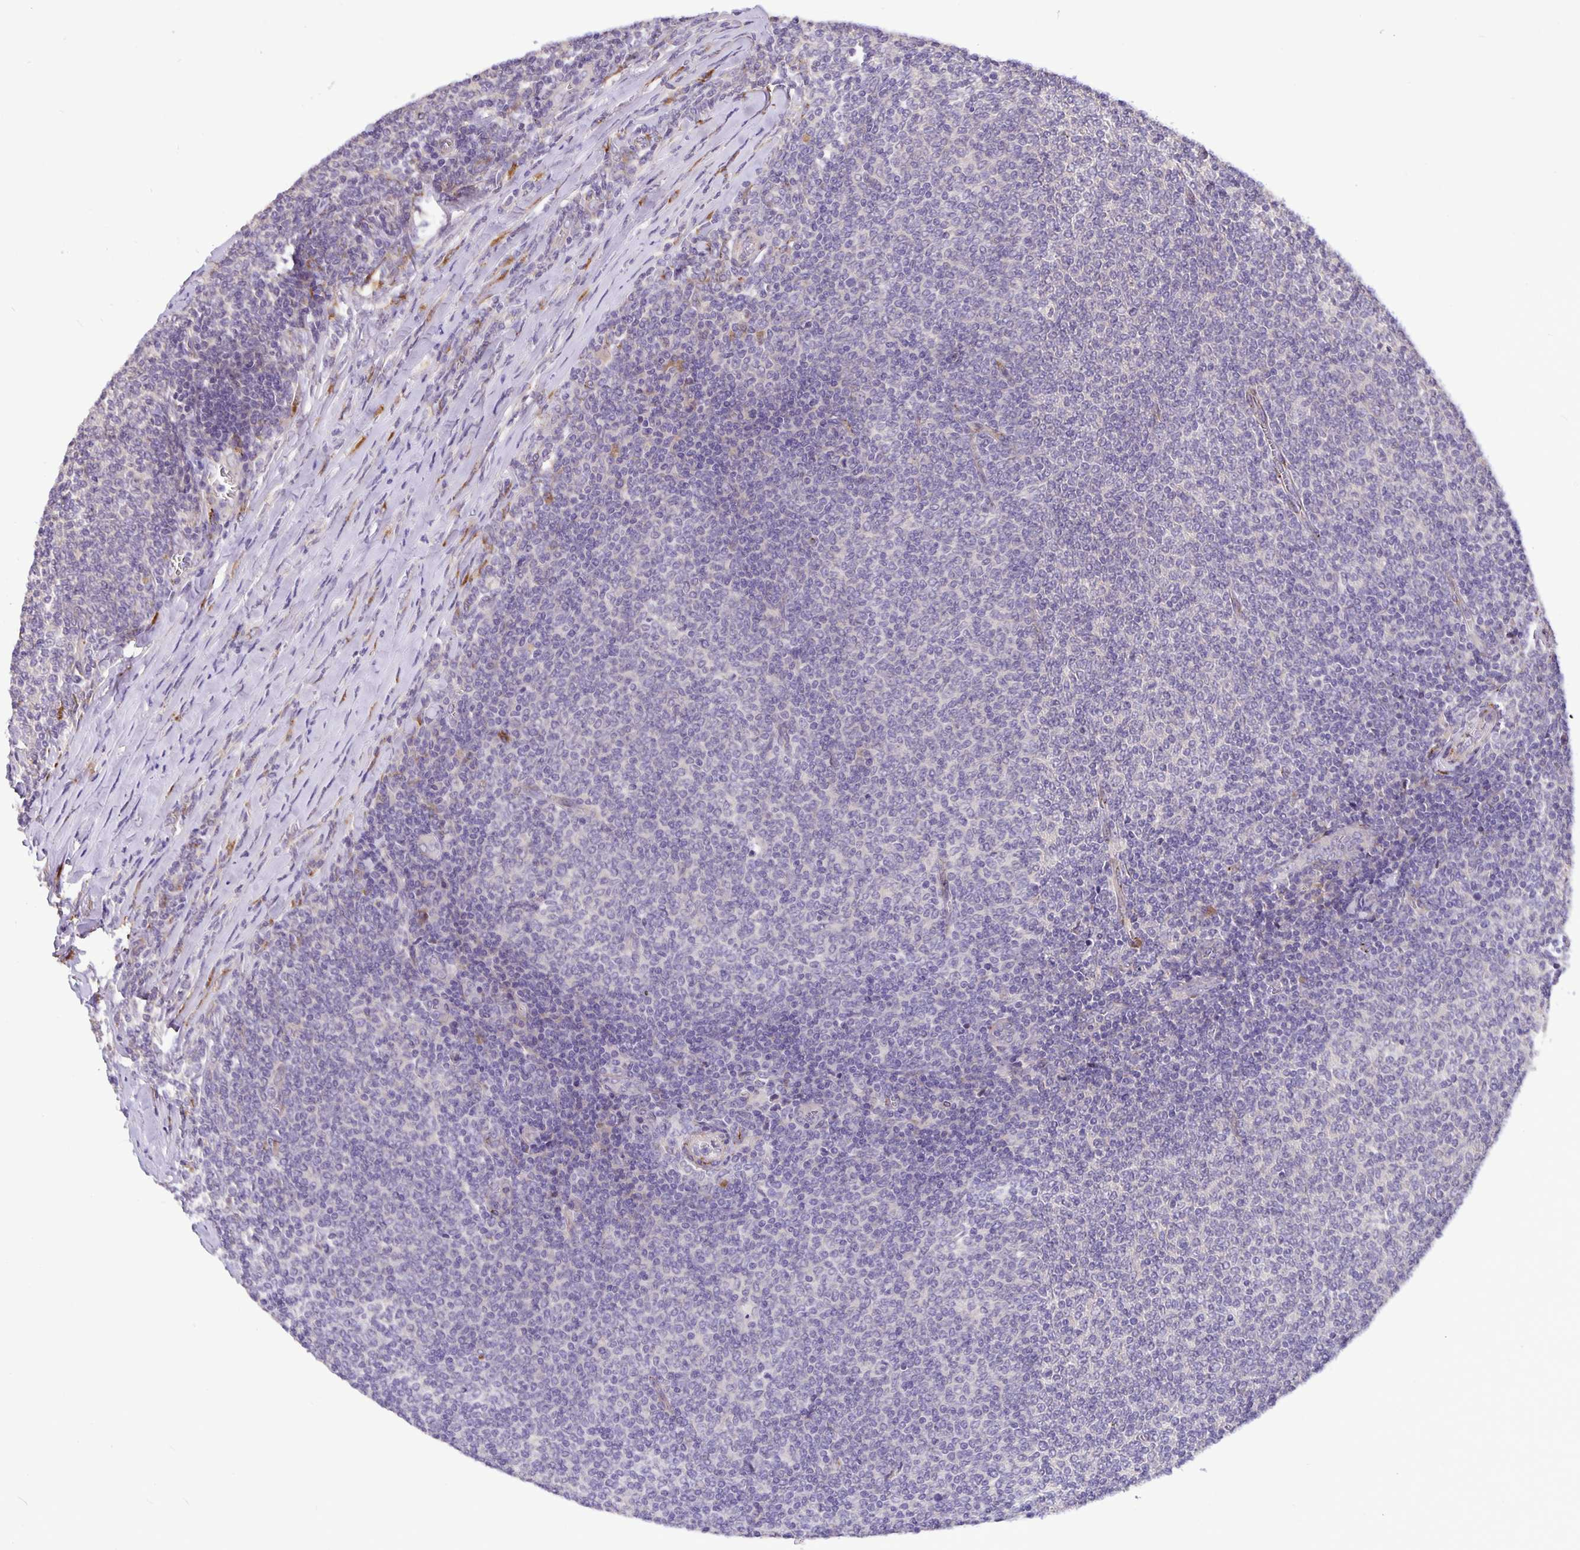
{"staining": {"intensity": "negative", "quantity": "none", "location": "none"}, "tissue": "lymphoma", "cell_type": "Tumor cells", "image_type": "cancer", "snomed": [{"axis": "morphology", "description": "Malignant lymphoma, non-Hodgkin's type, Low grade"}, {"axis": "topography", "description": "Lymph node"}], "caption": "Image shows no protein staining in tumor cells of lymphoma tissue. (DAB immunohistochemistry (IHC) visualized using brightfield microscopy, high magnification).", "gene": "EML6", "patient": {"sex": "male", "age": 52}}